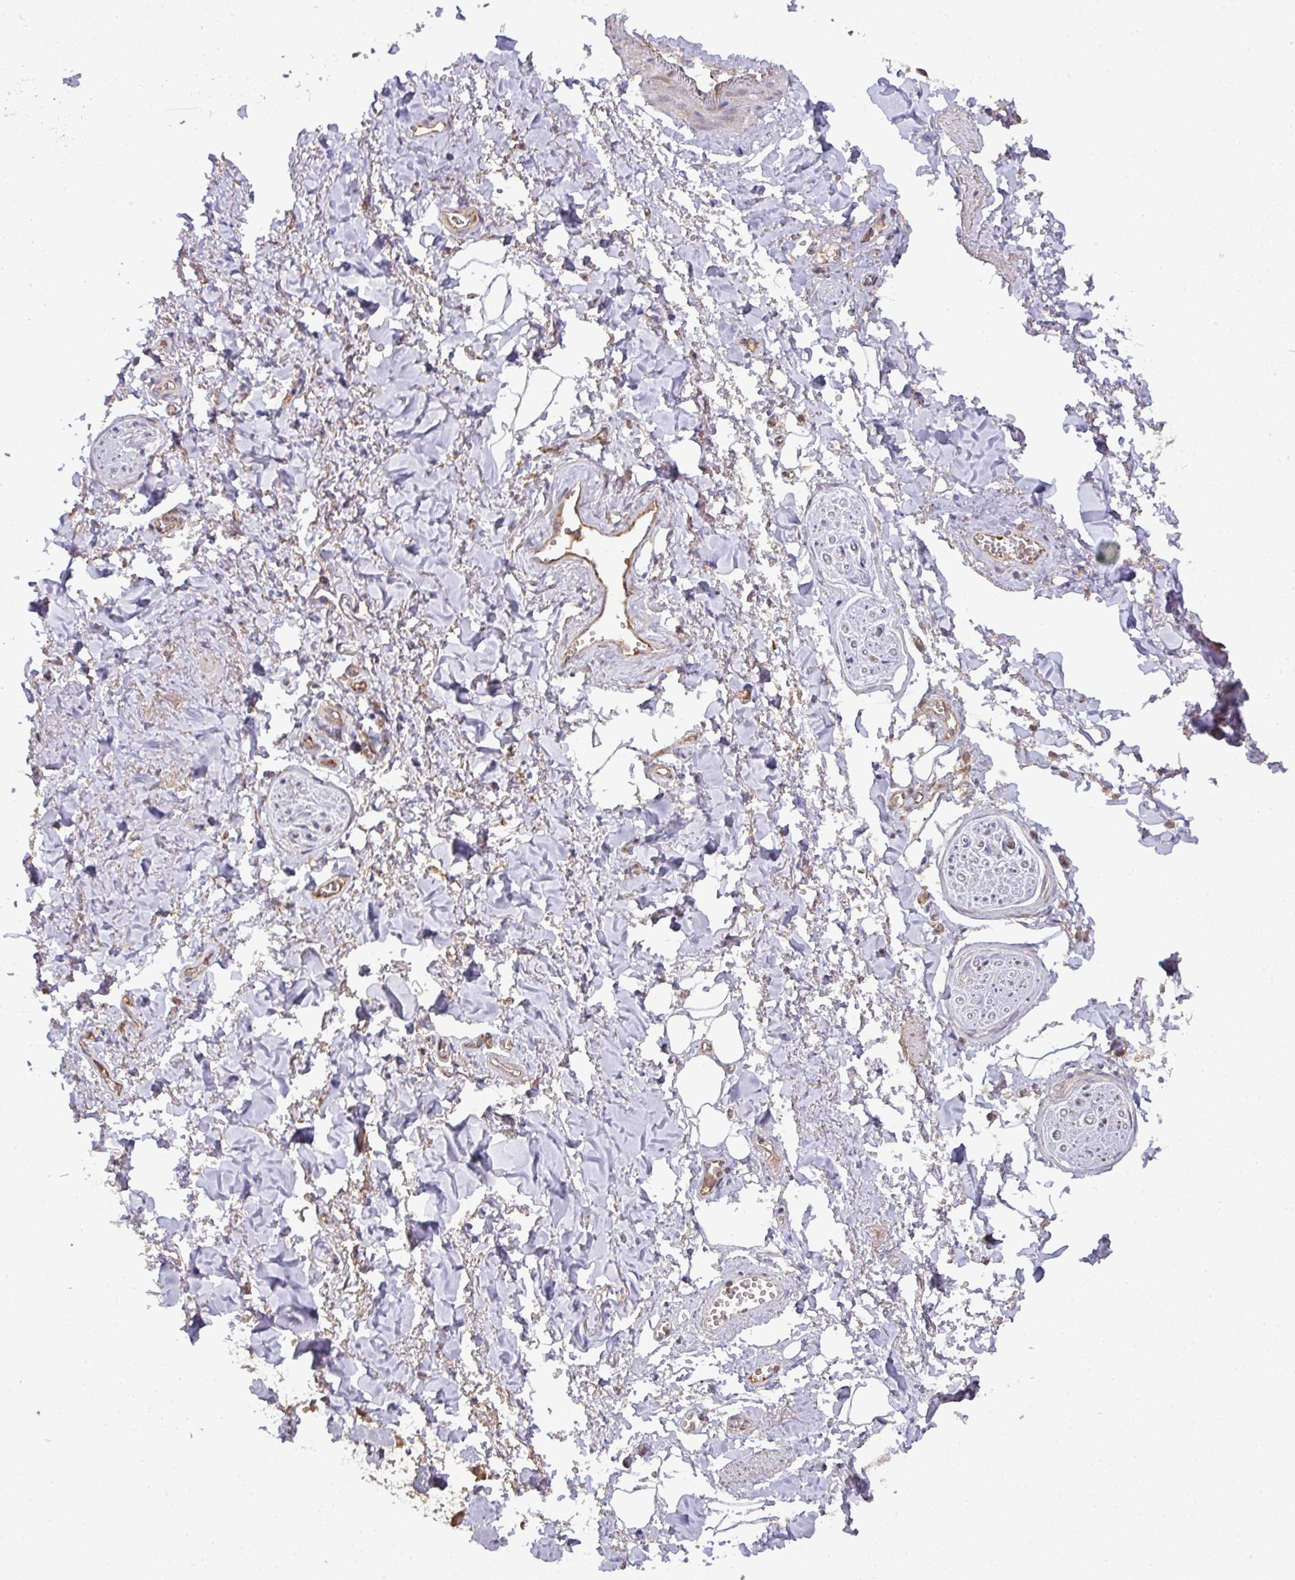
{"staining": {"intensity": "negative", "quantity": "none", "location": "none"}, "tissue": "adipose tissue", "cell_type": "Adipocytes", "image_type": "normal", "snomed": [{"axis": "morphology", "description": "Normal tissue, NOS"}, {"axis": "topography", "description": "Vulva"}, {"axis": "topography", "description": "Vagina"}, {"axis": "topography", "description": "Peripheral nerve tissue"}], "caption": "Immunohistochemistry (IHC) photomicrograph of unremarkable human adipose tissue stained for a protein (brown), which exhibits no staining in adipocytes. (IHC, brightfield microscopy, high magnification).", "gene": "GALP", "patient": {"sex": "female", "age": 66}}